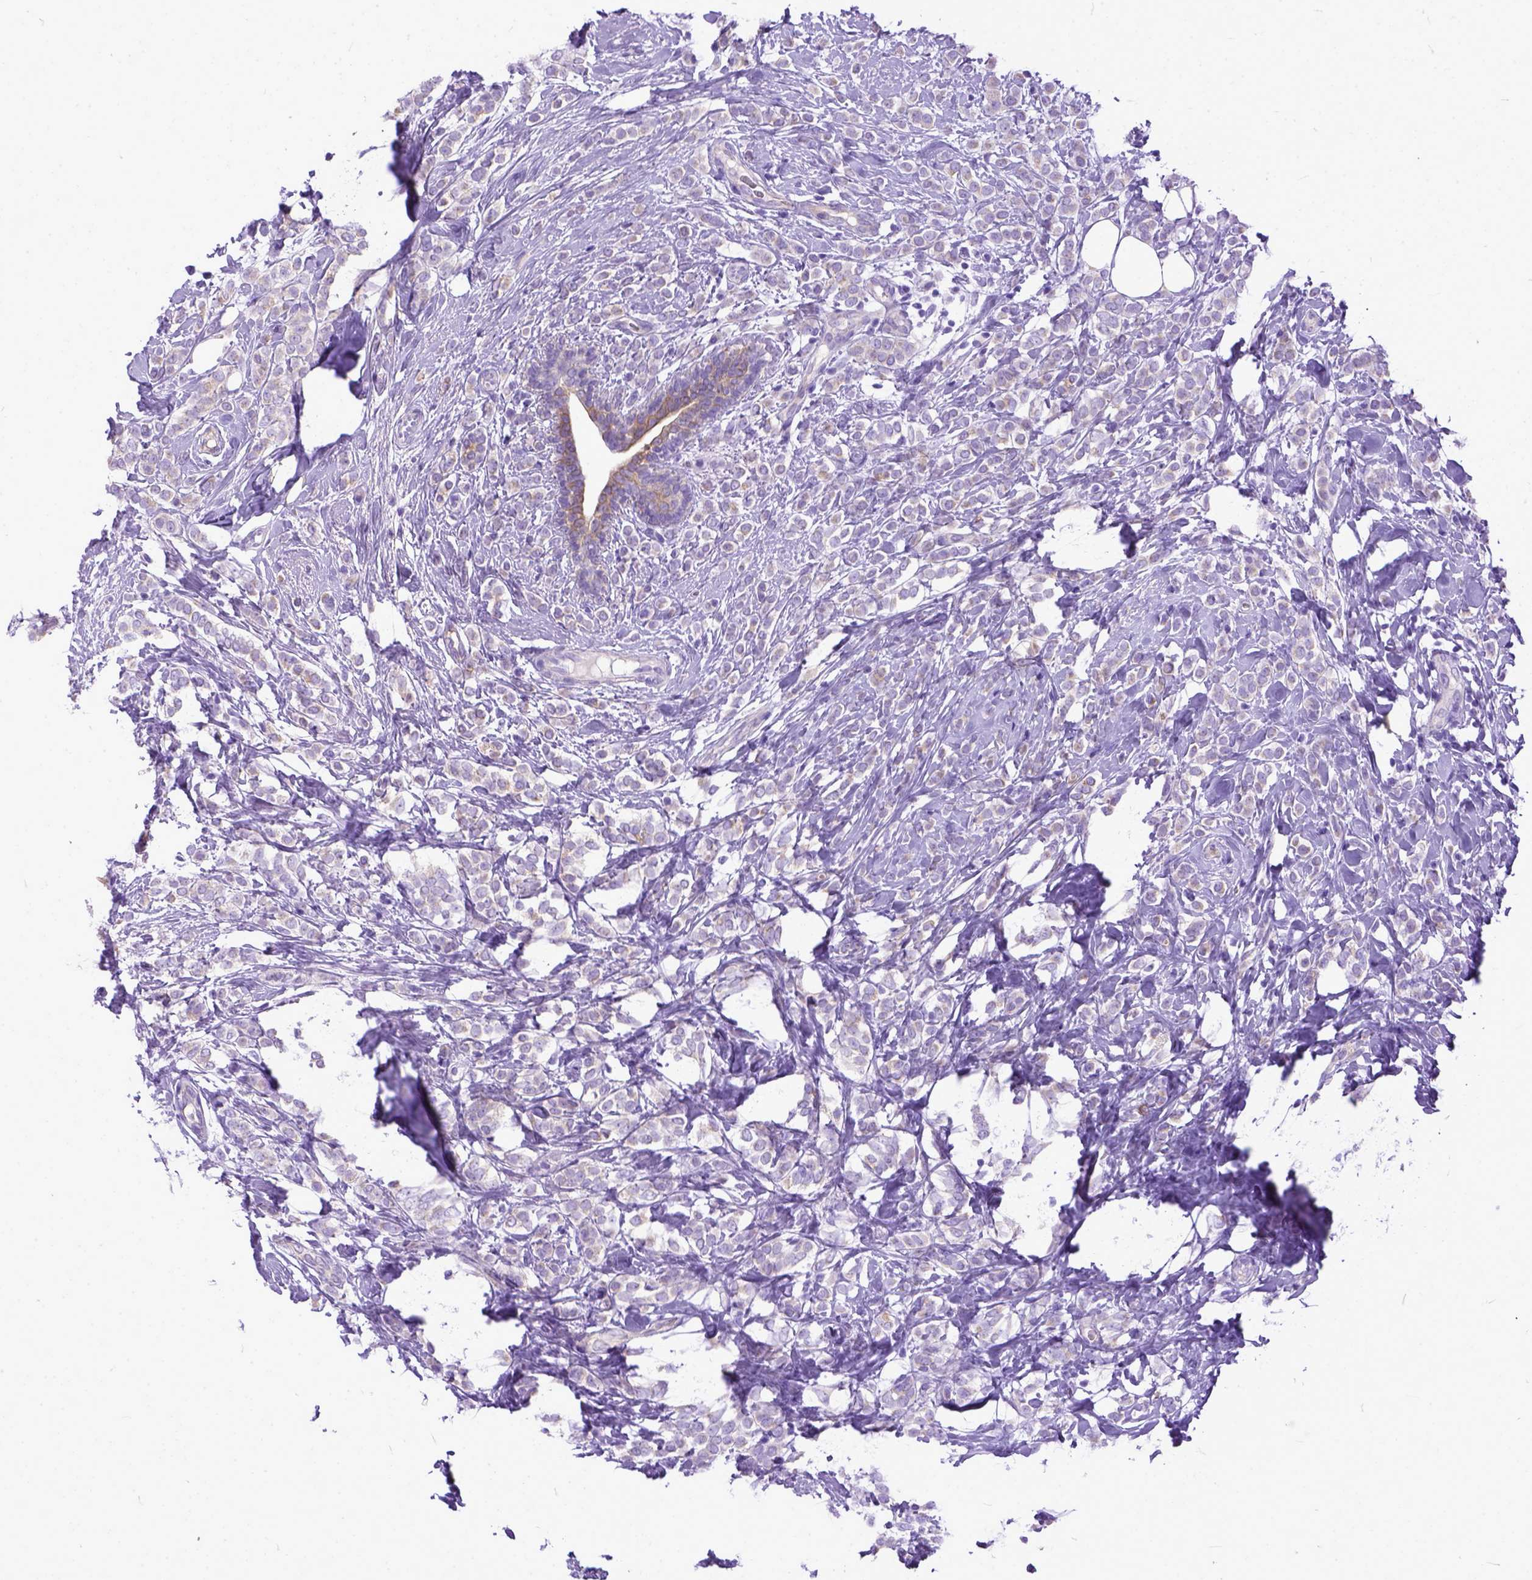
{"staining": {"intensity": "negative", "quantity": "none", "location": "none"}, "tissue": "breast cancer", "cell_type": "Tumor cells", "image_type": "cancer", "snomed": [{"axis": "morphology", "description": "Lobular carcinoma"}, {"axis": "topography", "description": "Breast"}], "caption": "This is a photomicrograph of immunohistochemistry (IHC) staining of lobular carcinoma (breast), which shows no expression in tumor cells. (DAB (3,3'-diaminobenzidine) immunohistochemistry (IHC) visualized using brightfield microscopy, high magnification).", "gene": "PPL", "patient": {"sex": "female", "age": 49}}